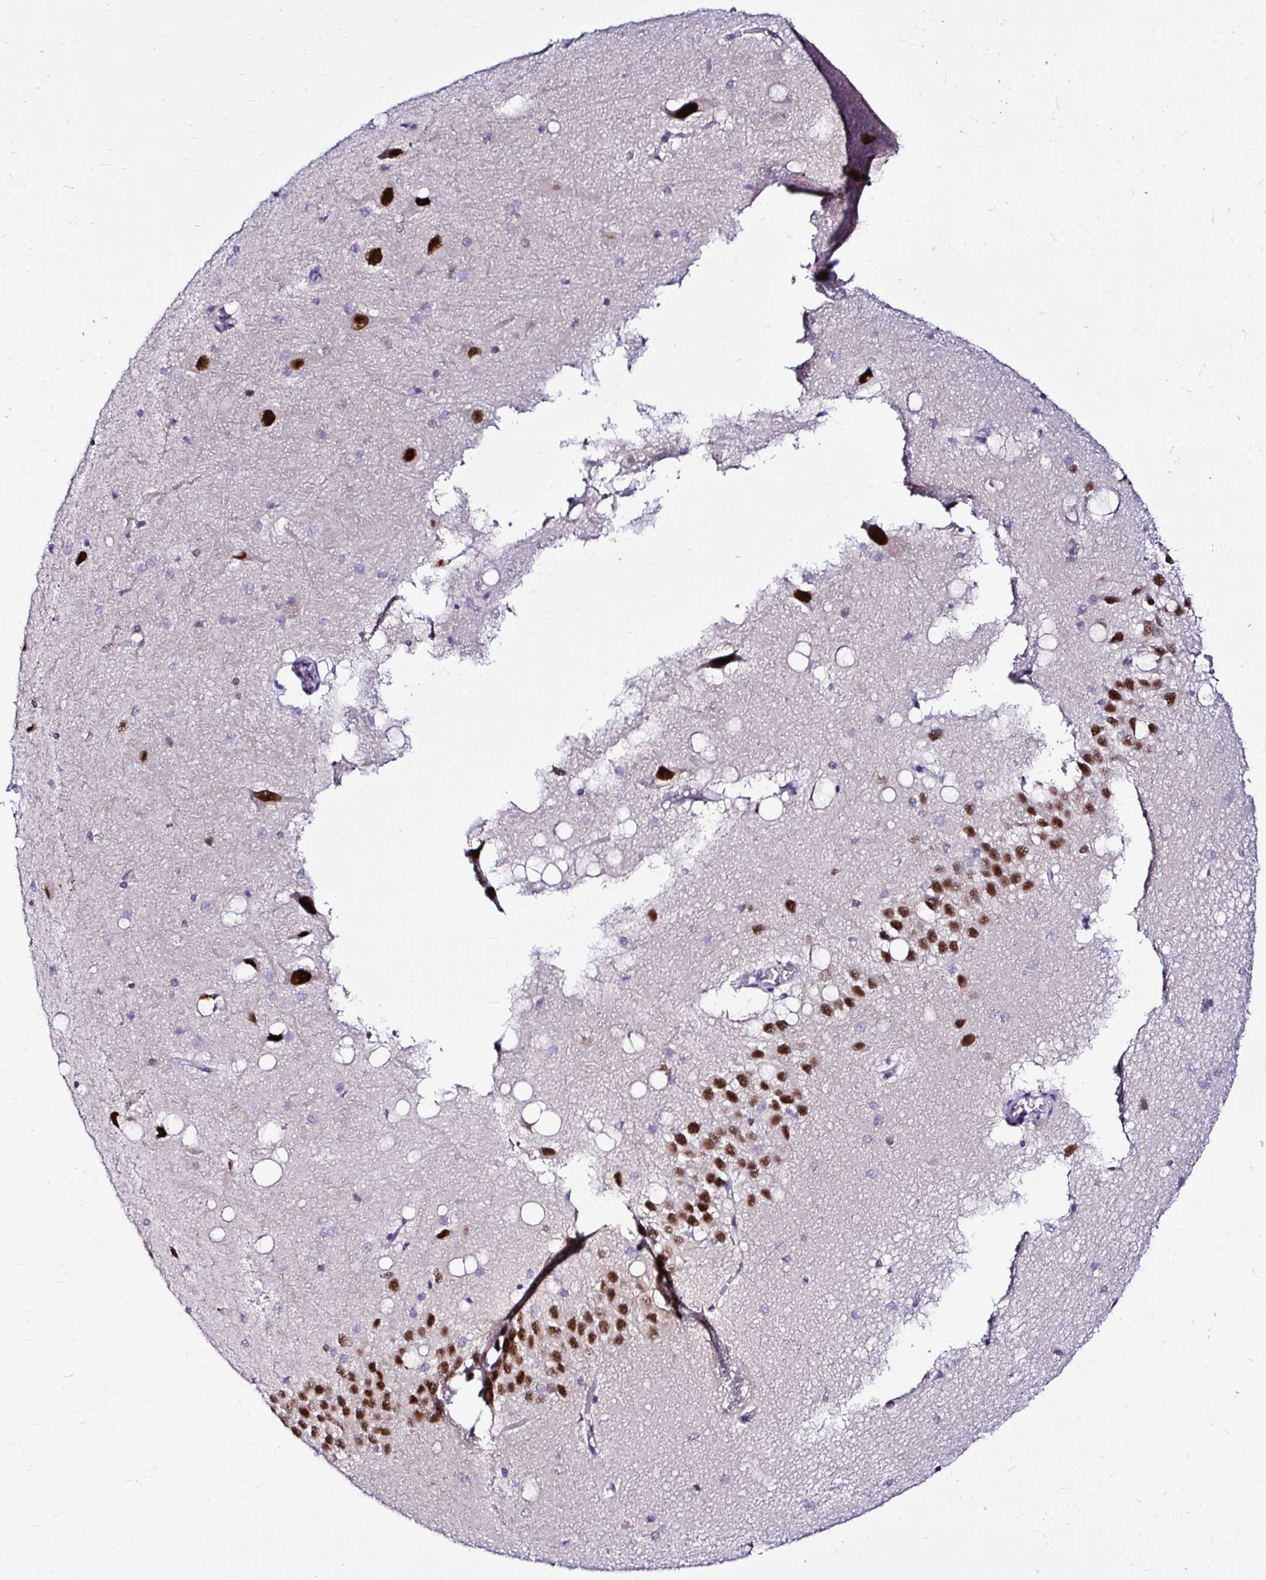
{"staining": {"intensity": "moderate", "quantity": "<25%", "location": "nuclear"}, "tissue": "hippocampus", "cell_type": "Glial cells", "image_type": "normal", "snomed": [{"axis": "morphology", "description": "Normal tissue, NOS"}, {"axis": "topography", "description": "Hippocampus"}], "caption": "The immunohistochemical stain highlights moderate nuclear positivity in glial cells of normal hippocampus.", "gene": "PSMD3", "patient": {"sex": "male", "age": 58}}